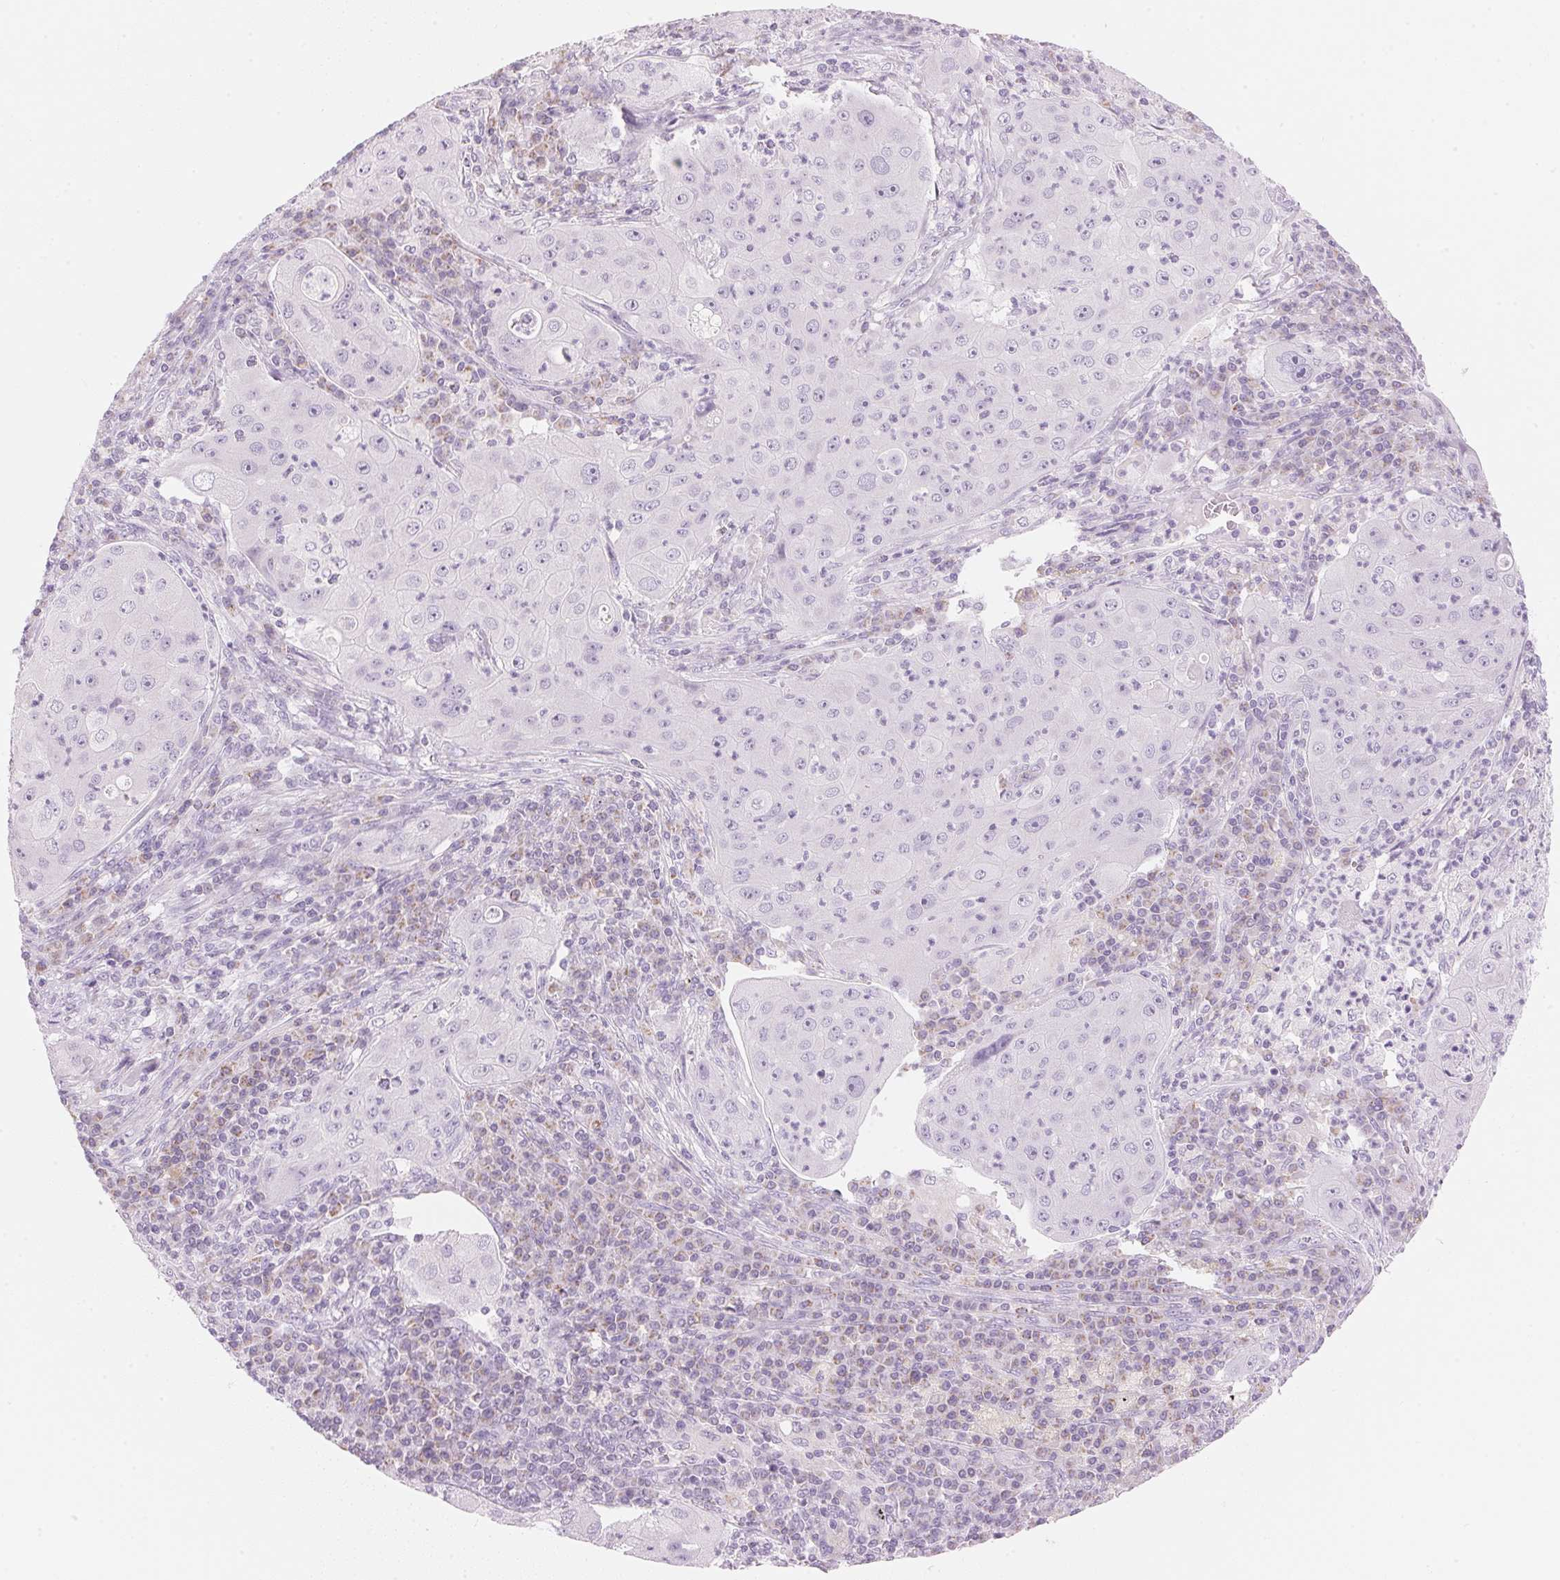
{"staining": {"intensity": "negative", "quantity": "none", "location": "none"}, "tissue": "lung cancer", "cell_type": "Tumor cells", "image_type": "cancer", "snomed": [{"axis": "morphology", "description": "Squamous cell carcinoma, NOS"}, {"axis": "topography", "description": "Lung"}], "caption": "This is a image of immunohistochemistry staining of lung cancer, which shows no expression in tumor cells.", "gene": "HOXB13", "patient": {"sex": "female", "age": 59}}